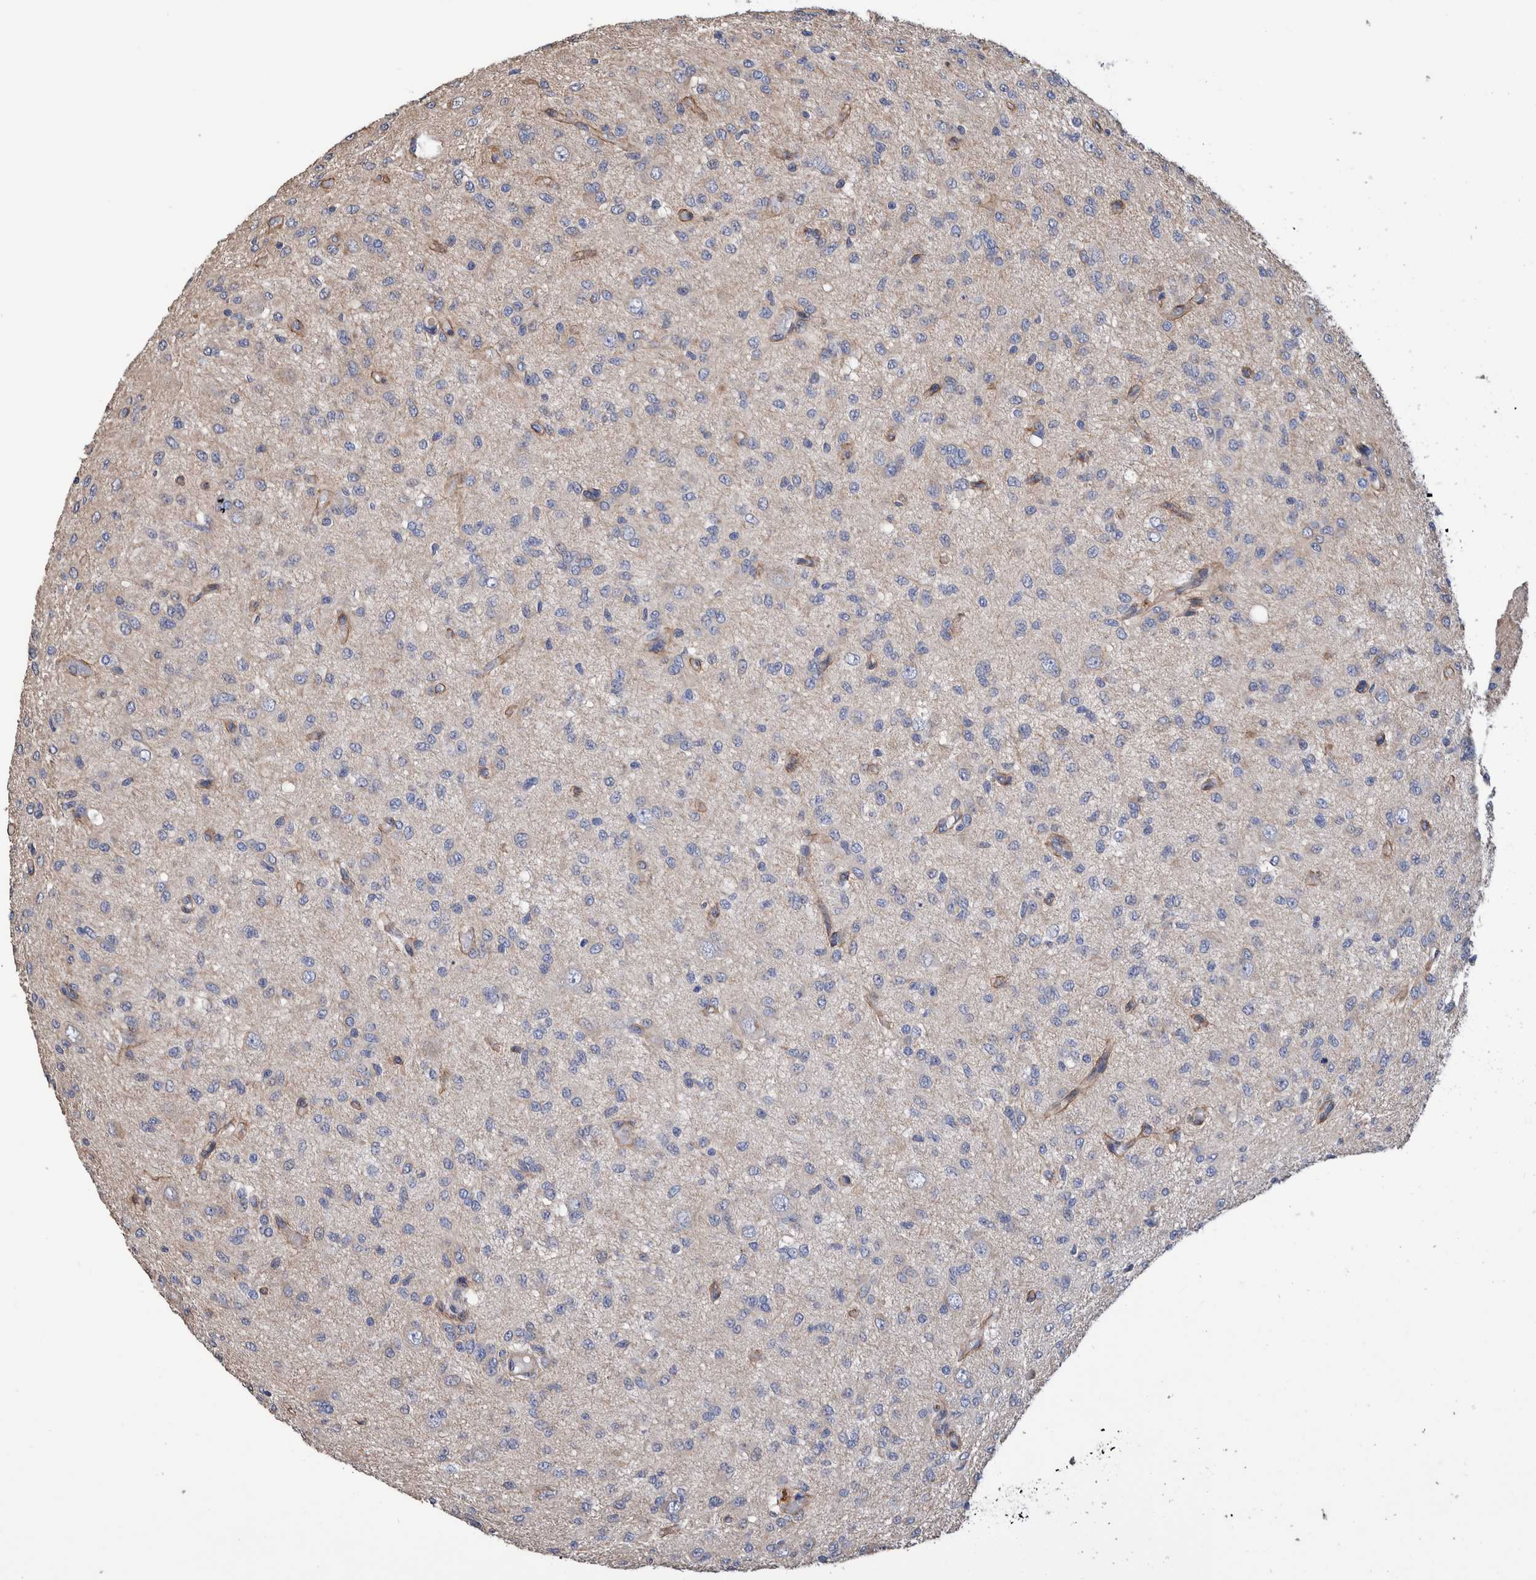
{"staining": {"intensity": "negative", "quantity": "none", "location": "none"}, "tissue": "glioma", "cell_type": "Tumor cells", "image_type": "cancer", "snomed": [{"axis": "morphology", "description": "Glioma, malignant, High grade"}, {"axis": "topography", "description": "Brain"}], "caption": "Glioma was stained to show a protein in brown. There is no significant positivity in tumor cells.", "gene": "SLC45A4", "patient": {"sex": "female", "age": 59}}